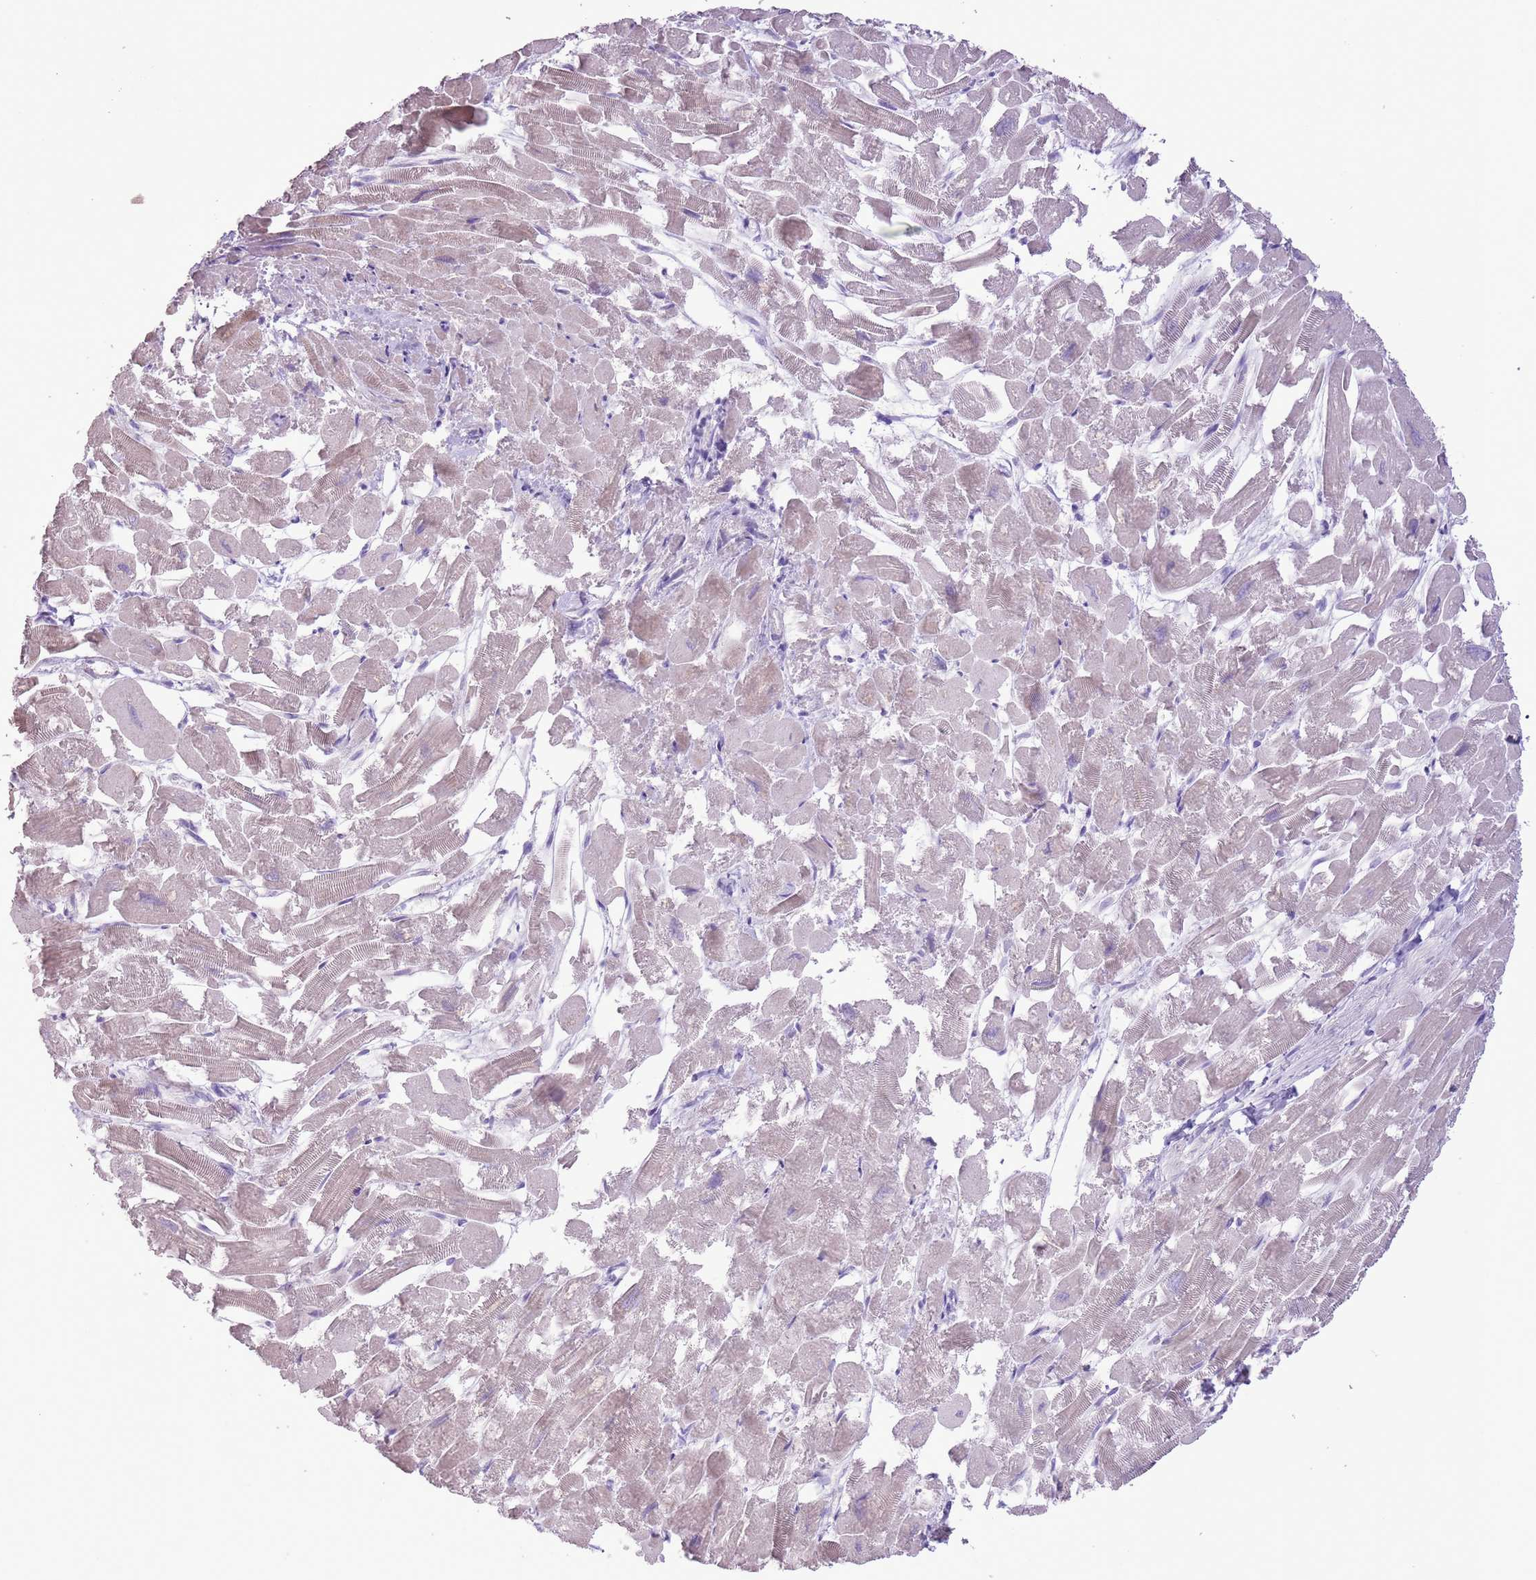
{"staining": {"intensity": "negative", "quantity": "none", "location": "none"}, "tissue": "heart muscle", "cell_type": "Cardiomyocytes", "image_type": "normal", "snomed": [{"axis": "morphology", "description": "Normal tissue, NOS"}, {"axis": "topography", "description": "Heart"}], "caption": "A high-resolution micrograph shows immunohistochemistry (IHC) staining of normal heart muscle, which exhibits no significant expression in cardiomyocytes.", "gene": "GMNN", "patient": {"sex": "male", "age": 54}}